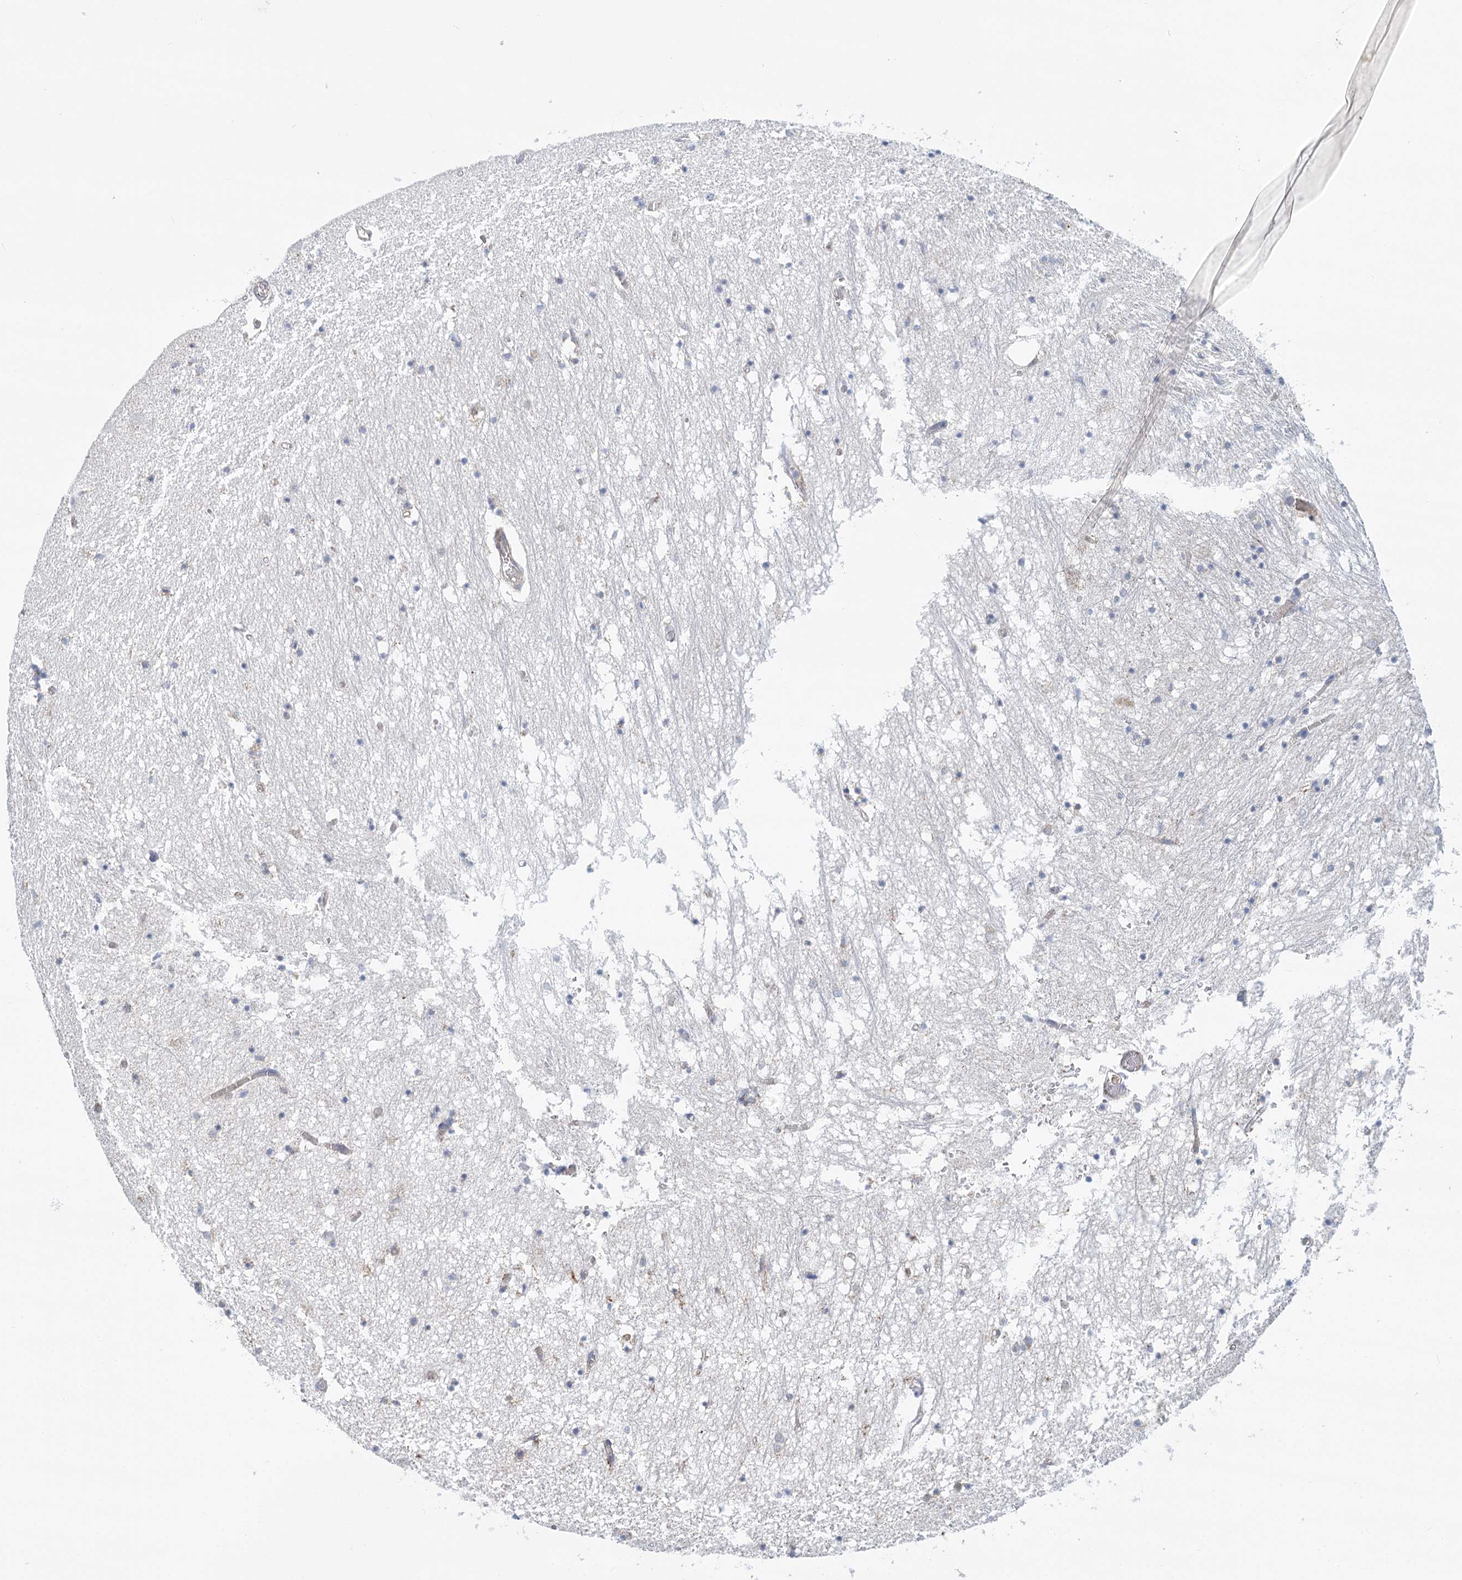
{"staining": {"intensity": "negative", "quantity": "none", "location": "none"}, "tissue": "hippocampus", "cell_type": "Glial cells", "image_type": "normal", "snomed": [{"axis": "morphology", "description": "Normal tissue, NOS"}, {"axis": "topography", "description": "Hippocampus"}], "caption": "Immunohistochemistry (IHC) of normal hippocampus exhibits no expression in glial cells.", "gene": "DHTKD1", "patient": {"sex": "male", "age": 70}}